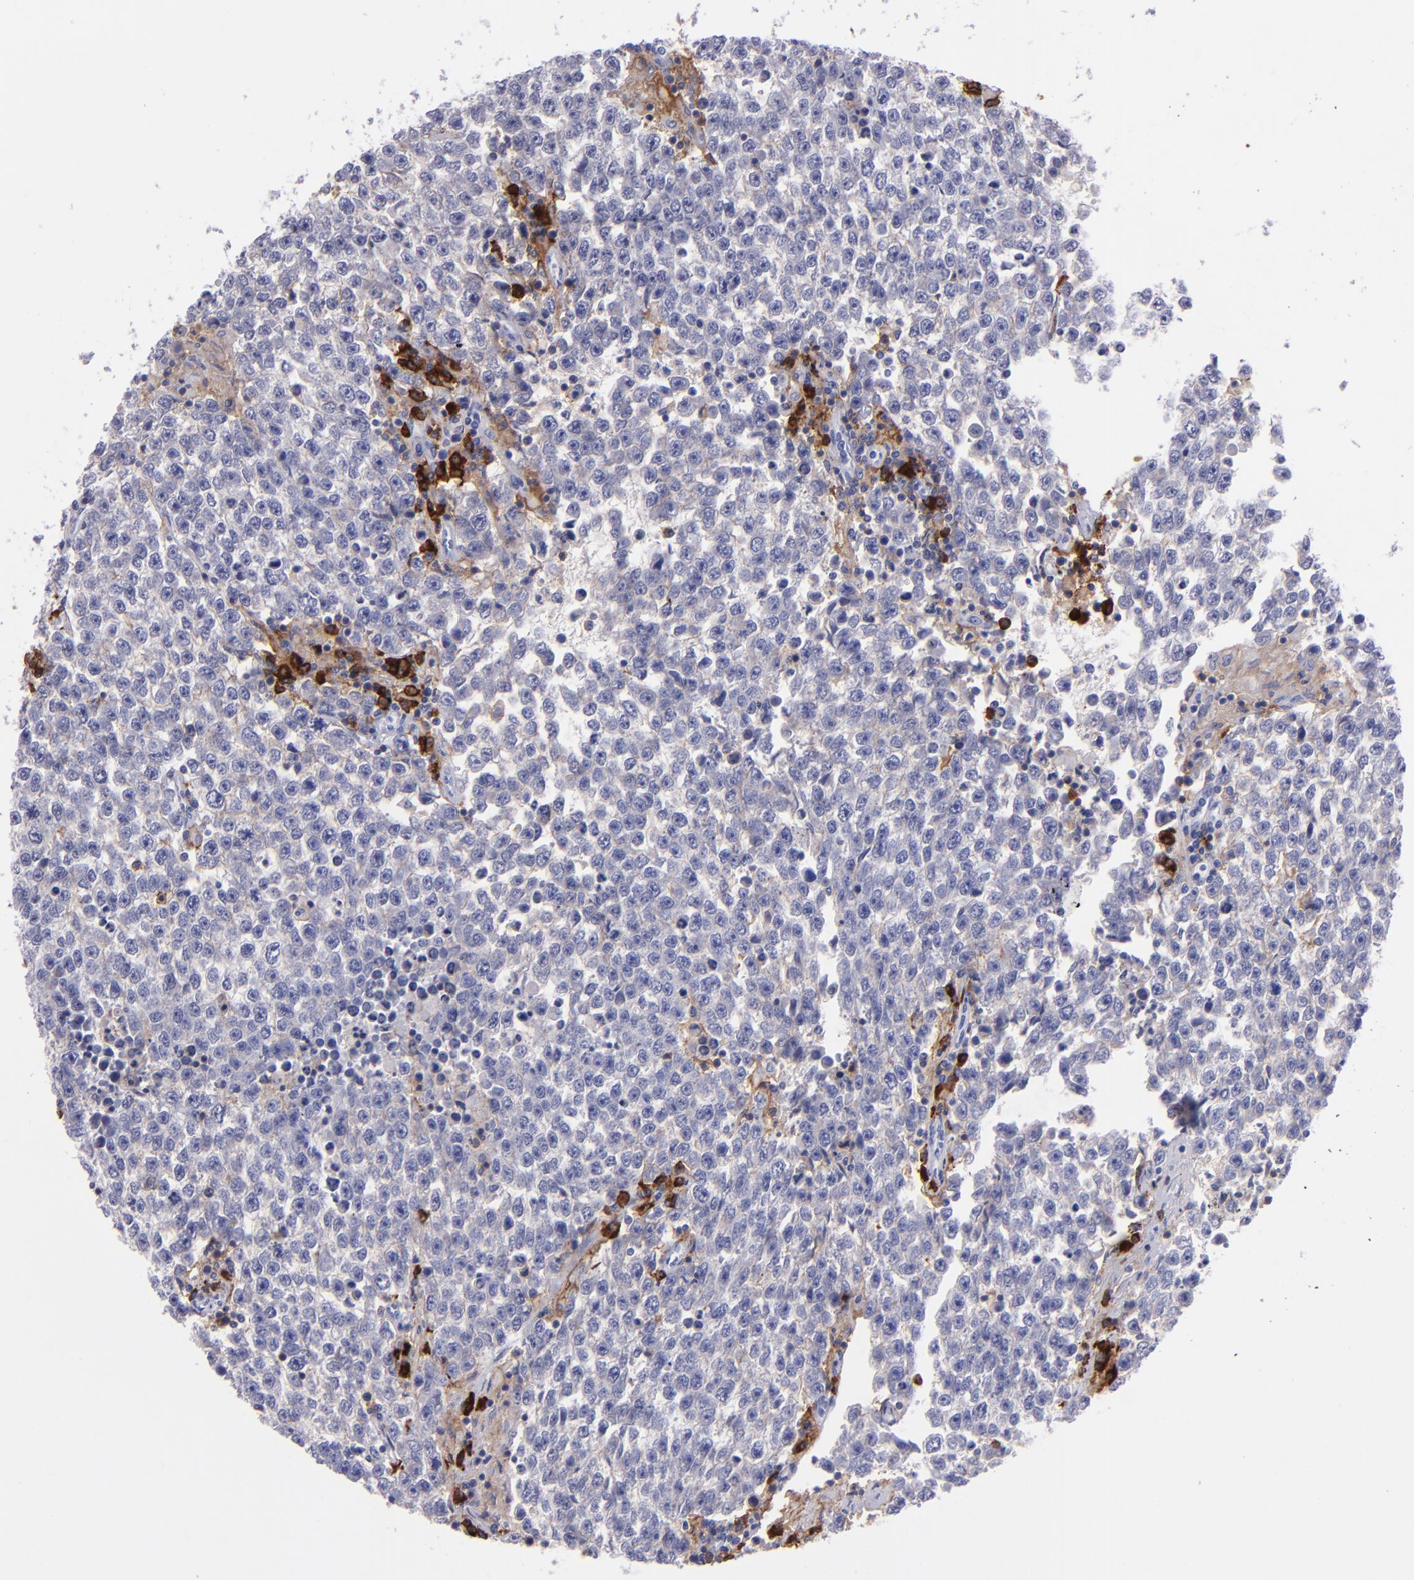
{"staining": {"intensity": "negative", "quantity": "none", "location": "none"}, "tissue": "testis cancer", "cell_type": "Tumor cells", "image_type": "cancer", "snomed": [{"axis": "morphology", "description": "Seminoma, NOS"}, {"axis": "topography", "description": "Testis"}], "caption": "Testis cancer was stained to show a protein in brown. There is no significant positivity in tumor cells.", "gene": "CD38", "patient": {"sex": "male", "age": 36}}